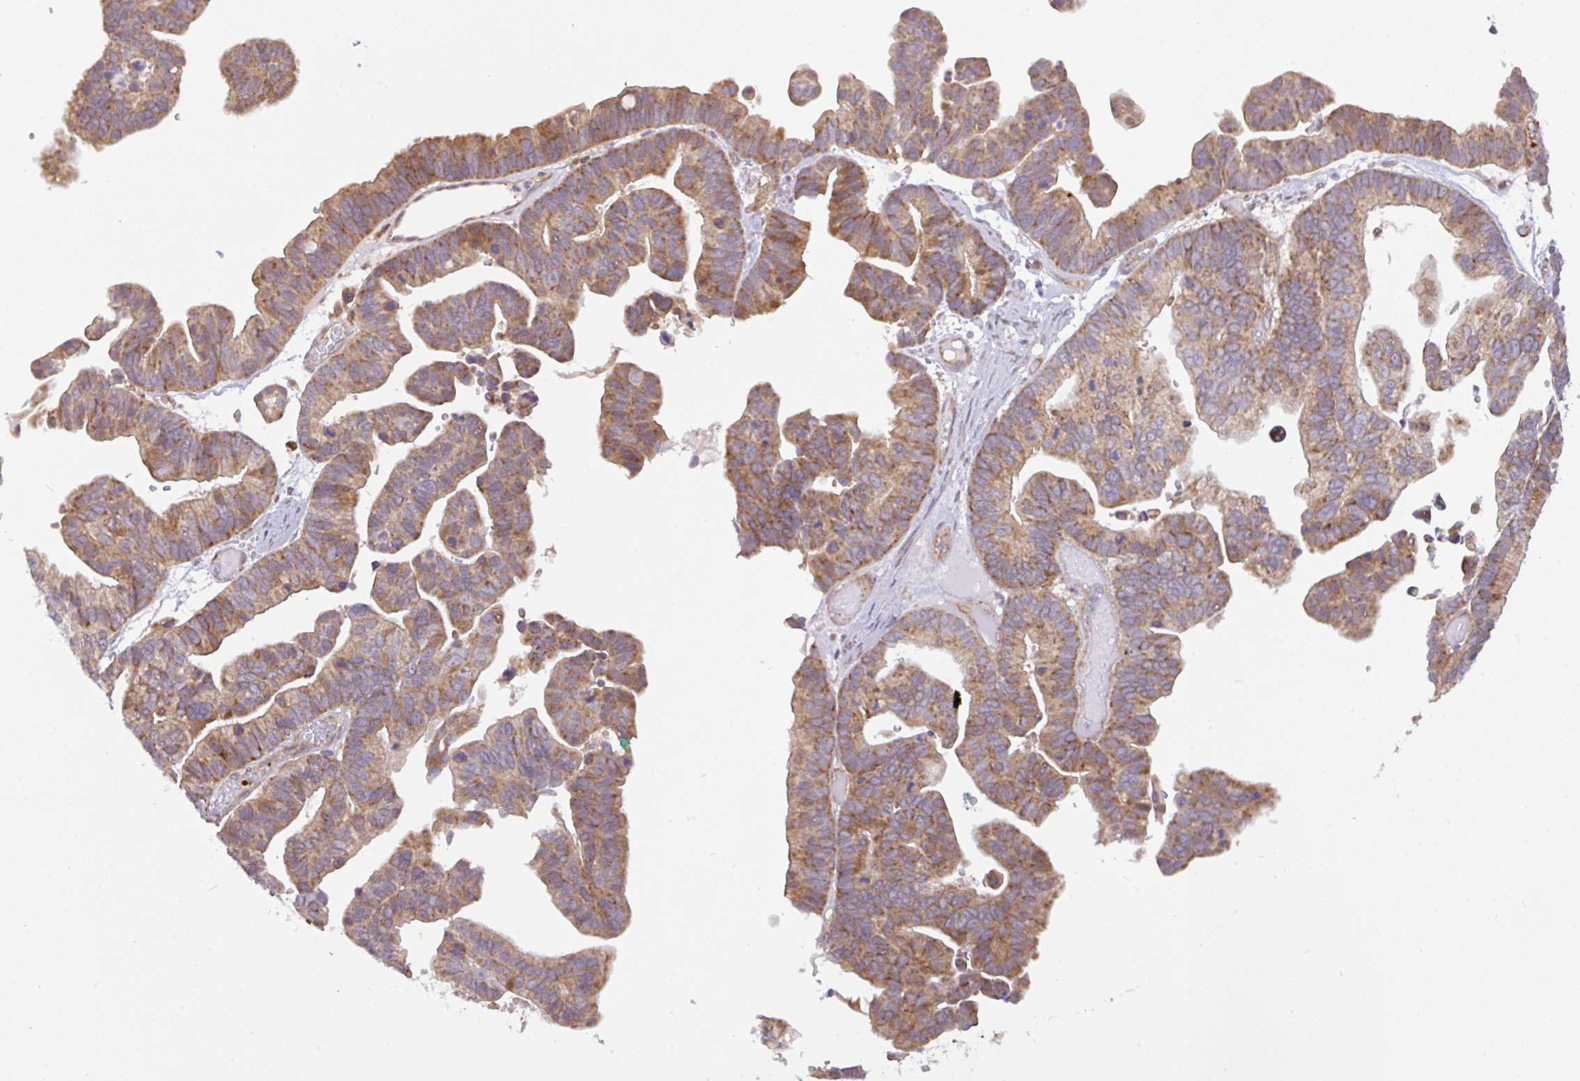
{"staining": {"intensity": "moderate", "quantity": ">75%", "location": "cytoplasmic/membranous"}, "tissue": "ovarian cancer", "cell_type": "Tumor cells", "image_type": "cancer", "snomed": [{"axis": "morphology", "description": "Cystadenocarcinoma, serous, NOS"}, {"axis": "topography", "description": "Ovary"}], "caption": "This histopathology image exhibits immunohistochemistry staining of human serous cystadenocarcinoma (ovarian), with medium moderate cytoplasmic/membranous staining in about >75% of tumor cells.", "gene": "DLEU7", "patient": {"sex": "female", "age": 56}}